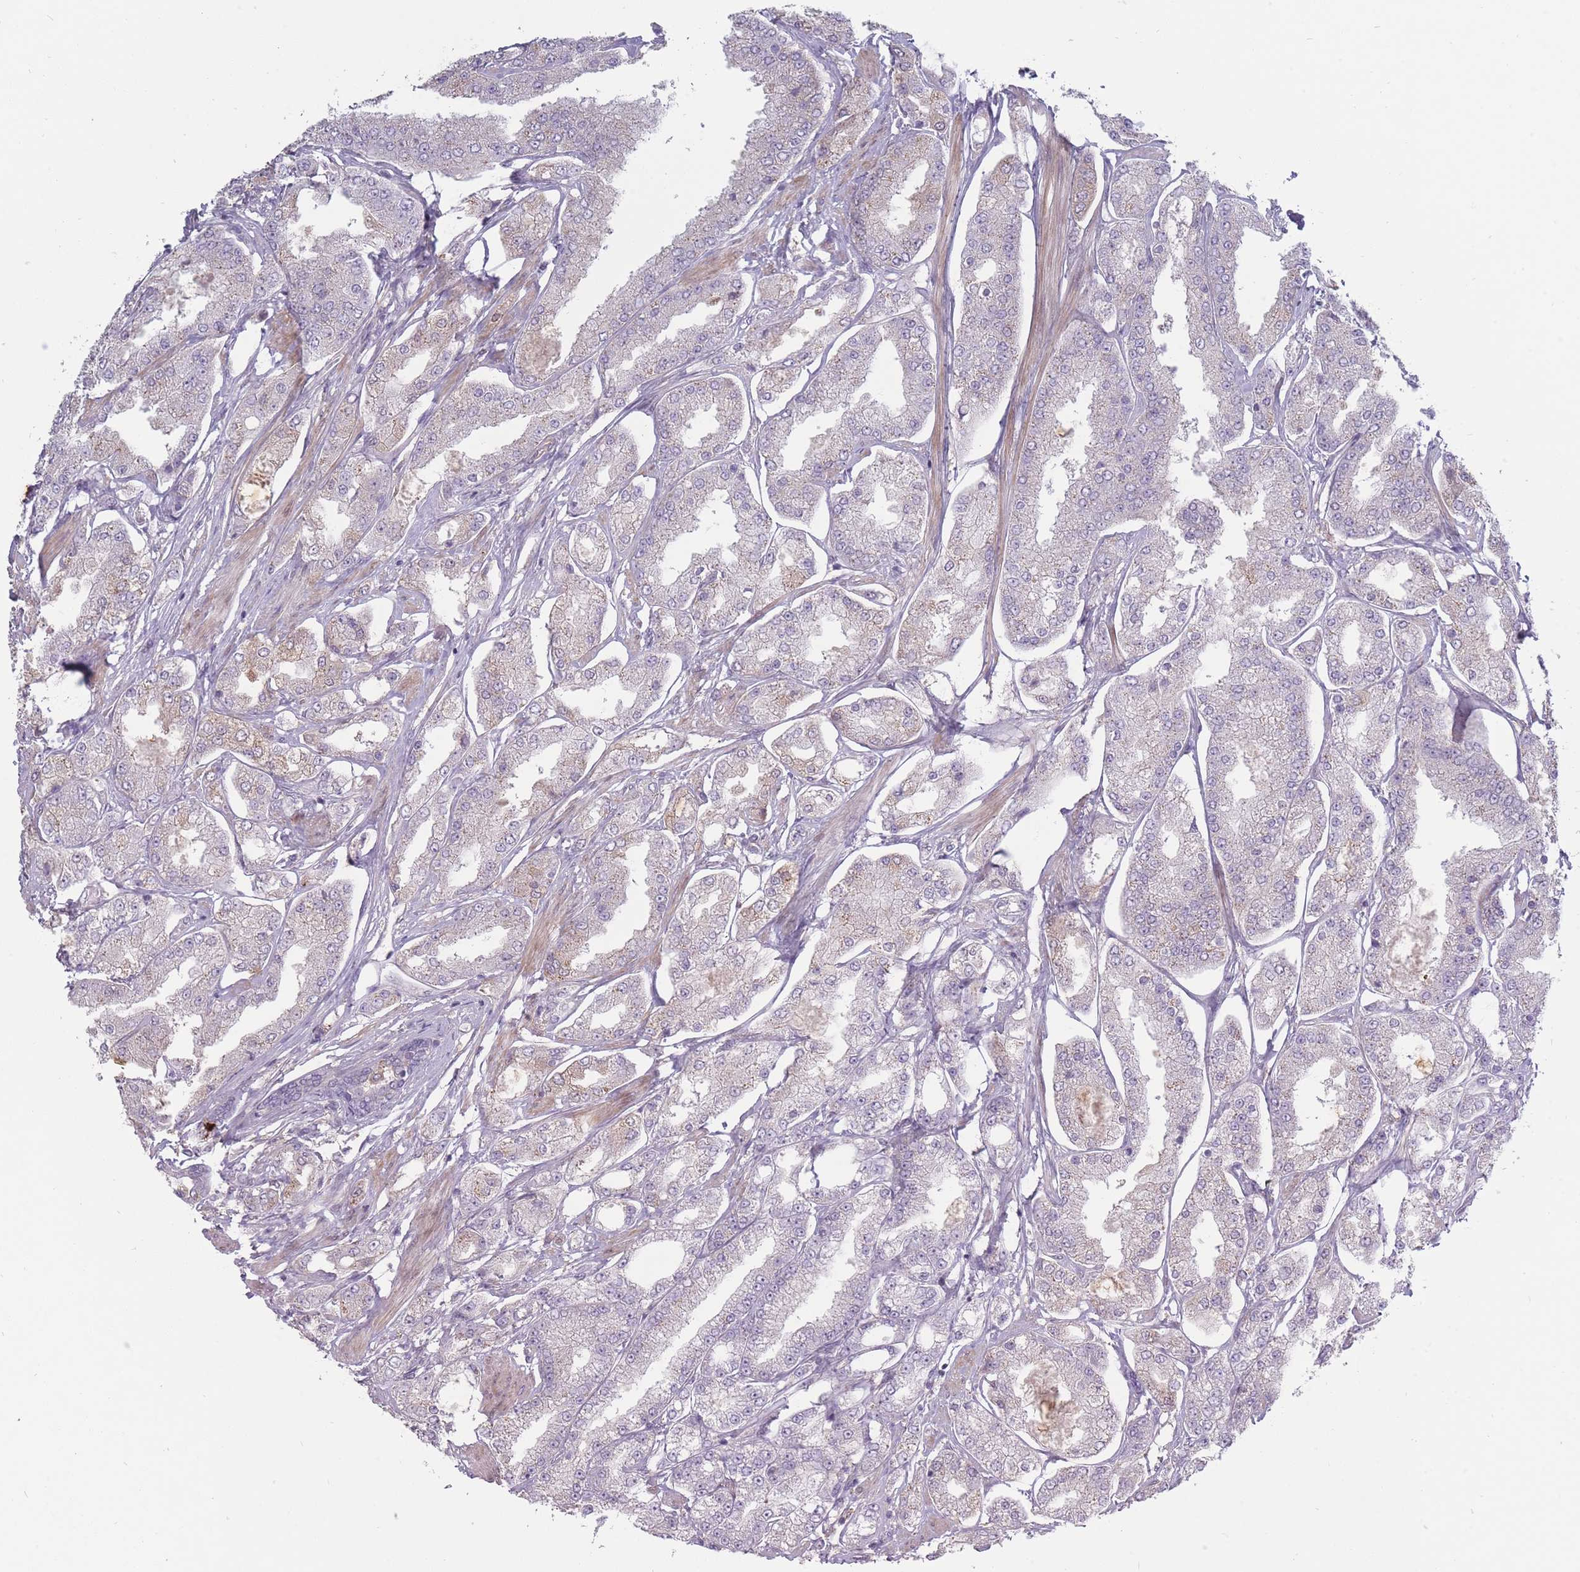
{"staining": {"intensity": "weak", "quantity": "<25%", "location": "cytoplasmic/membranous"}, "tissue": "prostate cancer", "cell_type": "Tumor cells", "image_type": "cancer", "snomed": [{"axis": "morphology", "description": "Adenocarcinoma, High grade"}, {"axis": "topography", "description": "Prostate"}], "caption": "Immunohistochemical staining of human prostate adenocarcinoma (high-grade) demonstrates no significant expression in tumor cells.", "gene": "TET3", "patient": {"sex": "male", "age": 69}}